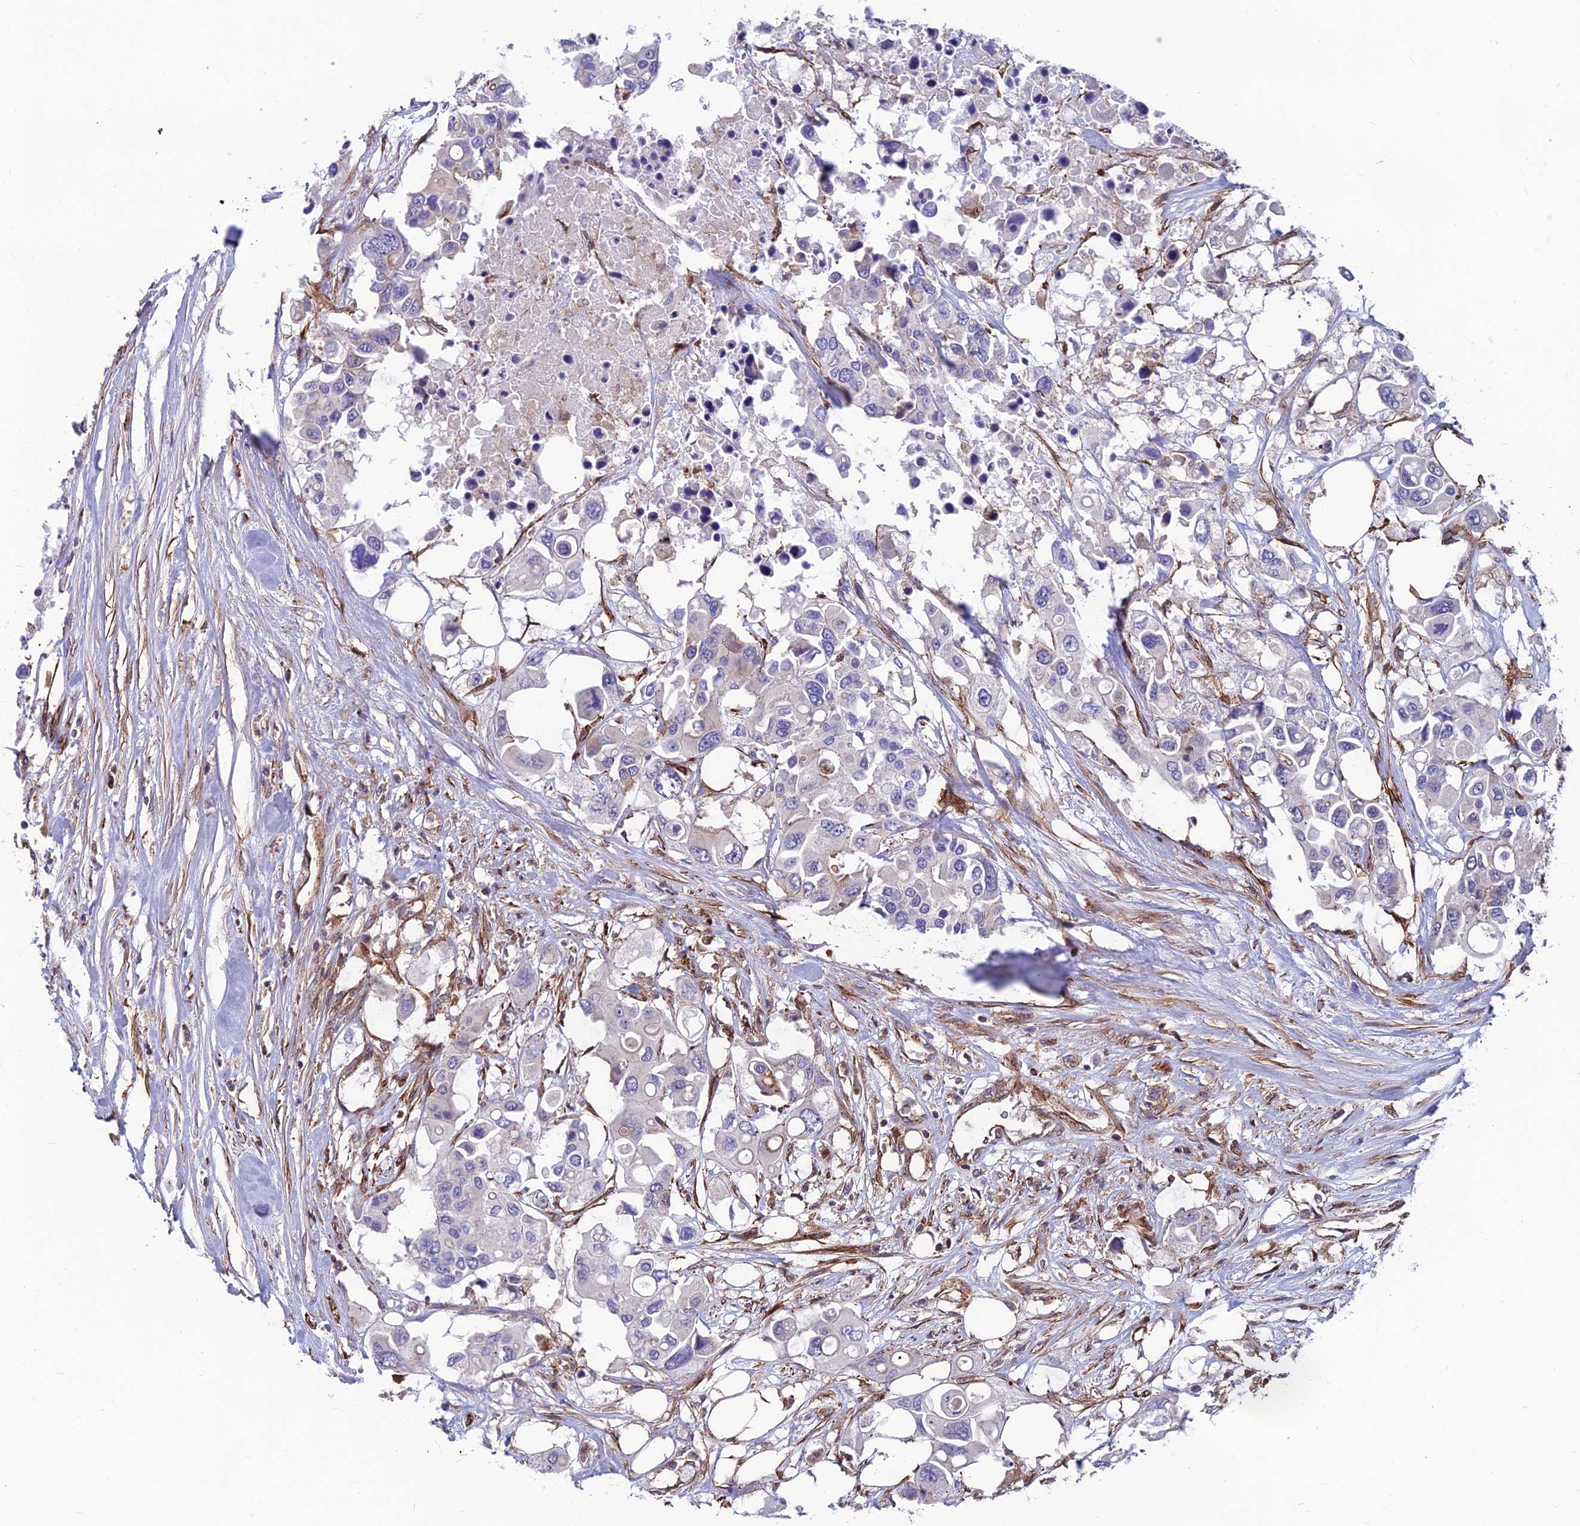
{"staining": {"intensity": "negative", "quantity": "none", "location": "none"}, "tissue": "colorectal cancer", "cell_type": "Tumor cells", "image_type": "cancer", "snomed": [{"axis": "morphology", "description": "Adenocarcinoma, NOS"}, {"axis": "topography", "description": "Colon"}], "caption": "This micrograph is of adenocarcinoma (colorectal) stained with IHC to label a protein in brown with the nuclei are counter-stained blue. There is no positivity in tumor cells.", "gene": "RTN4RL1", "patient": {"sex": "male", "age": 77}}